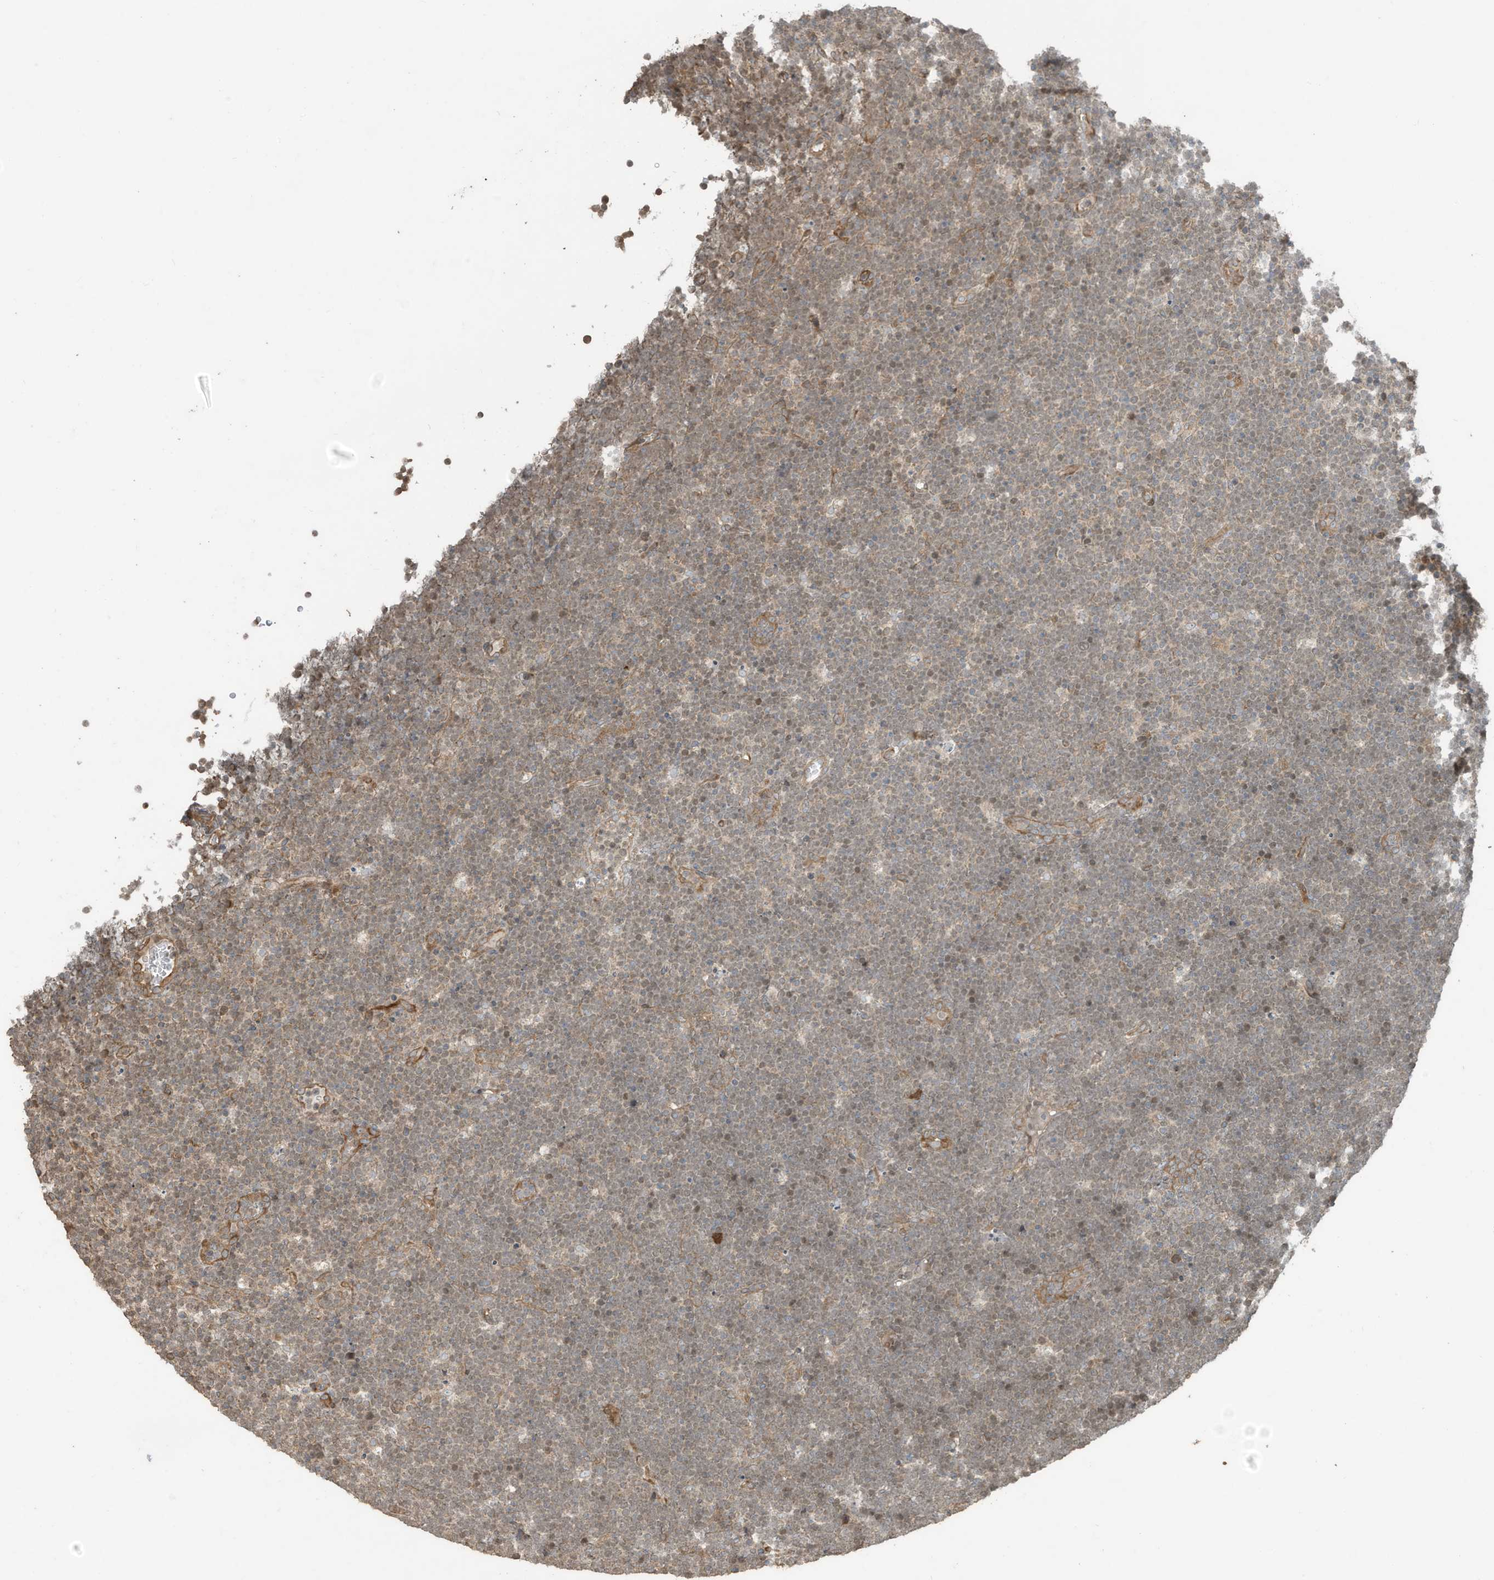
{"staining": {"intensity": "weak", "quantity": ">75%", "location": "cytoplasmic/membranous"}, "tissue": "lymphoma", "cell_type": "Tumor cells", "image_type": "cancer", "snomed": [{"axis": "morphology", "description": "Malignant lymphoma, non-Hodgkin's type, High grade"}, {"axis": "topography", "description": "Lymph node"}], "caption": "About >75% of tumor cells in high-grade malignant lymphoma, non-Hodgkin's type exhibit weak cytoplasmic/membranous protein staining as visualized by brown immunohistochemical staining.", "gene": "ZNF653", "patient": {"sex": "male", "age": 13}}